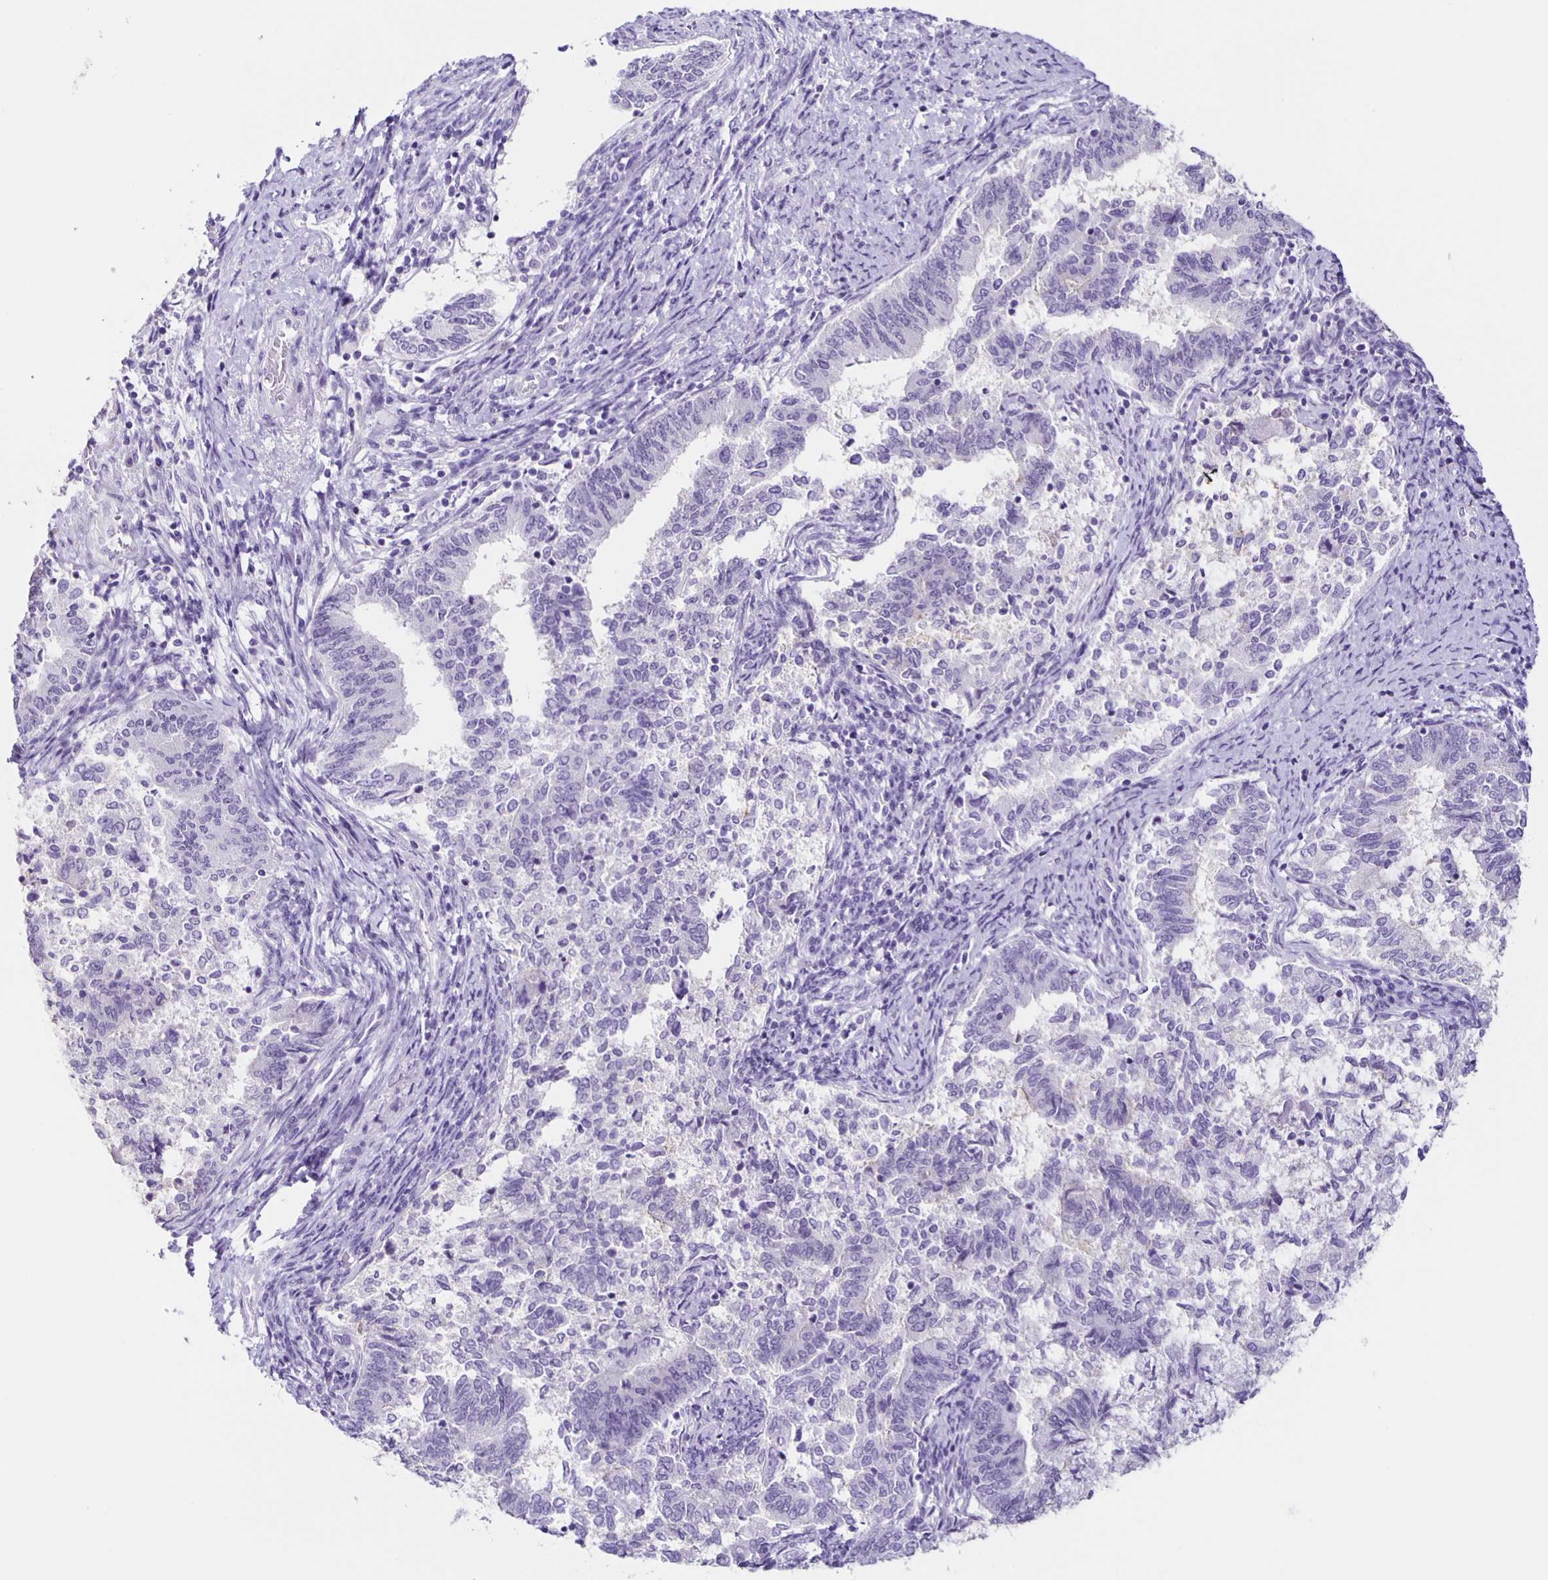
{"staining": {"intensity": "negative", "quantity": "none", "location": "none"}, "tissue": "endometrial cancer", "cell_type": "Tumor cells", "image_type": "cancer", "snomed": [{"axis": "morphology", "description": "Adenocarcinoma, NOS"}, {"axis": "topography", "description": "Endometrium"}], "caption": "Immunohistochemistry (IHC) image of neoplastic tissue: endometrial cancer (adenocarcinoma) stained with DAB shows no significant protein staining in tumor cells.", "gene": "SLC12A3", "patient": {"sex": "female", "age": 65}}